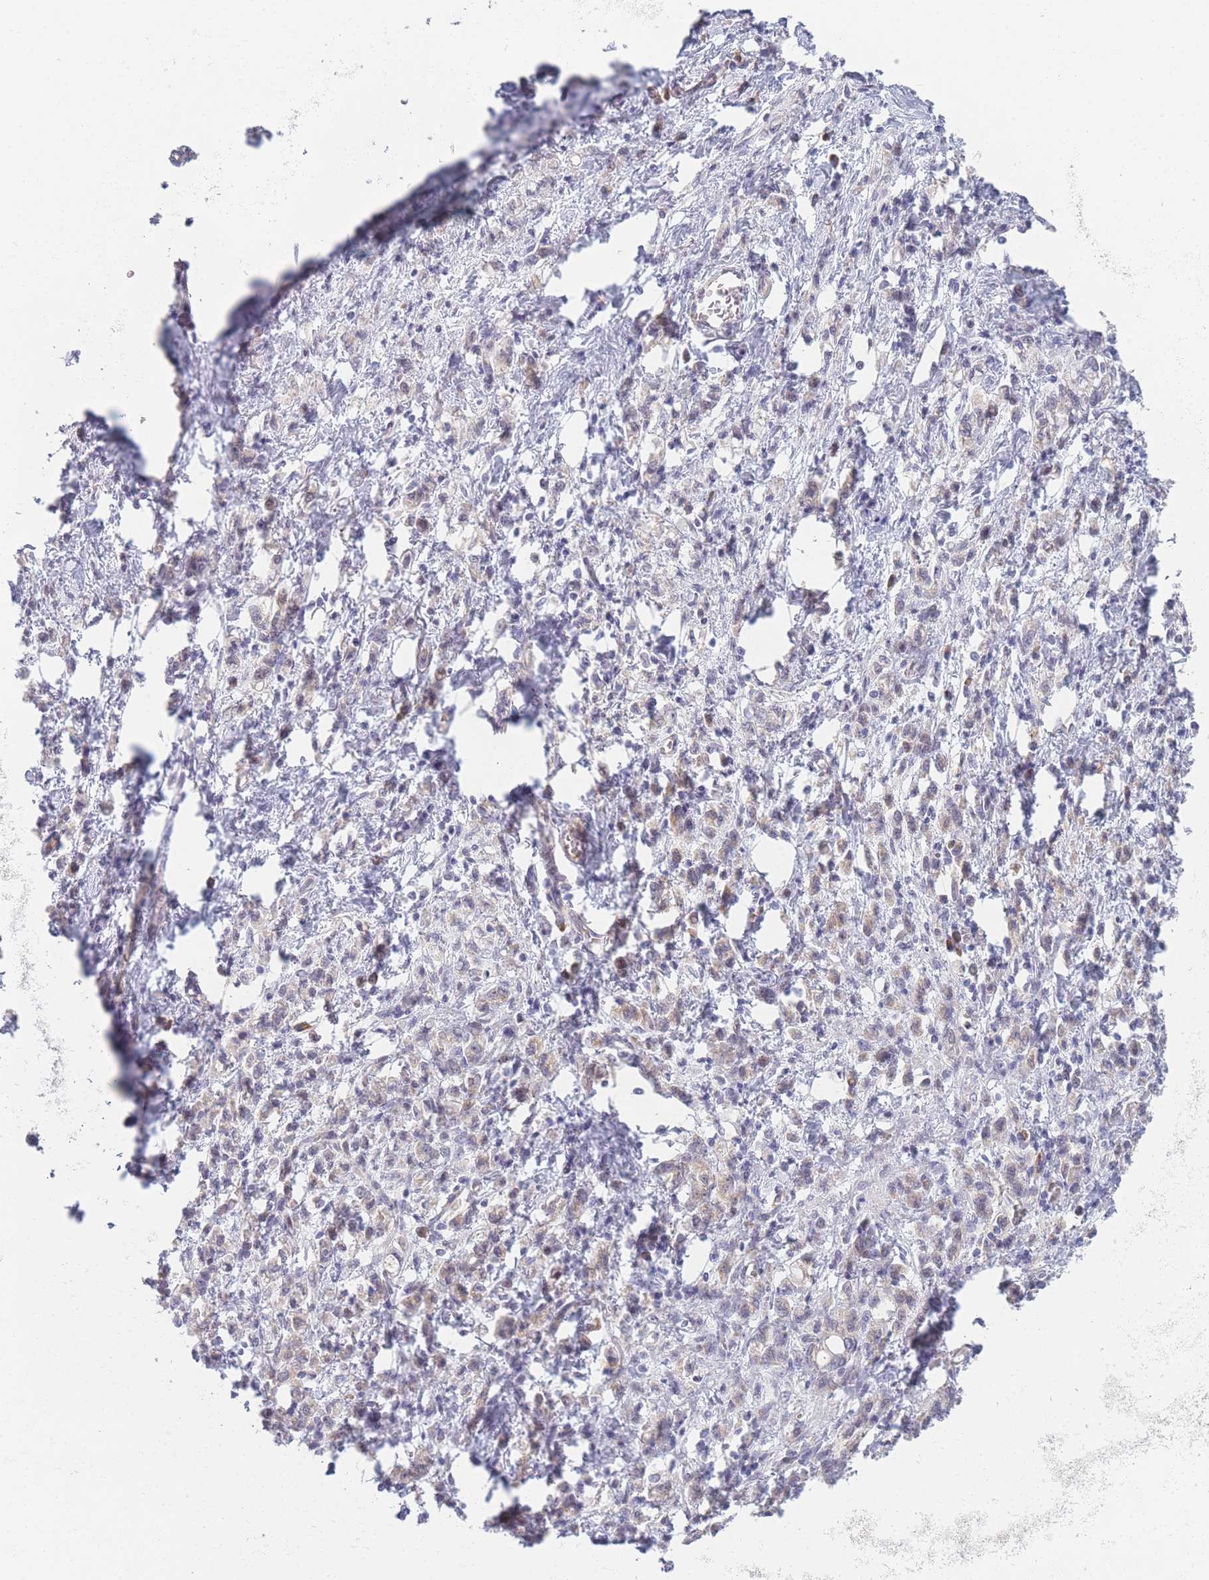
{"staining": {"intensity": "weak", "quantity": "25%-75%", "location": "cytoplasmic/membranous"}, "tissue": "stomach cancer", "cell_type": "Tumor cells", "image_type": "cancer", "snomed": [{"axis": "morphology", "description": "Adenocarcinoma, NOS"}, {"axis": "topography", "description": "Stomach"}], "caption": "Protein expression analysis of stomach cancer shows weak cytoplasmic/membranous staining in about 25%-75% of tumor cells.", "gene": "FAM227B", "patient": {"sex": "male", "age": 77}}